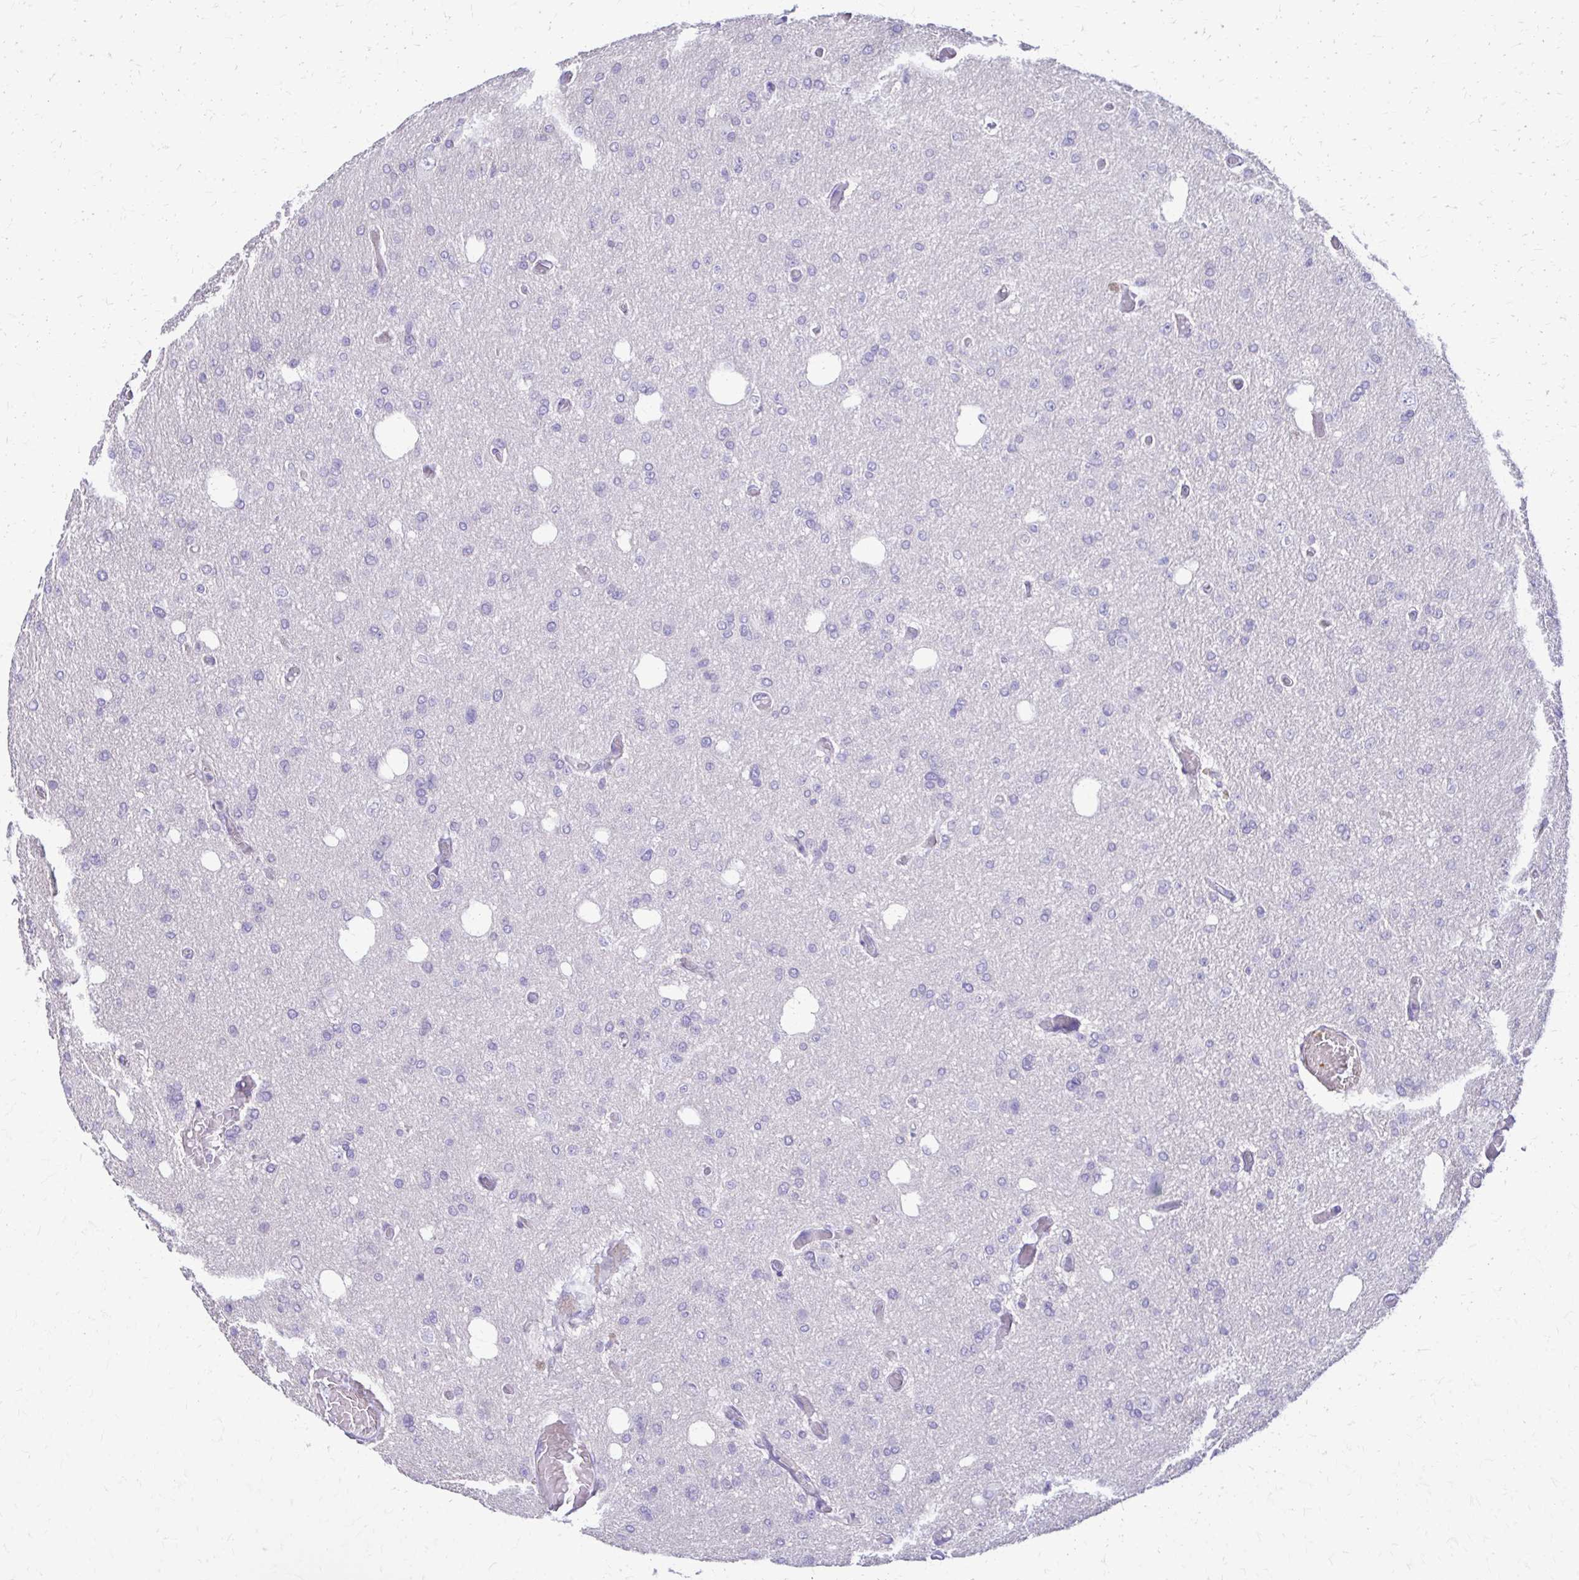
{"staining": {"intensity": "negative", "quantity": "none", "location": "none"}, "tissue": "glioma", "cell_type": "Tumor cells", "image_type": "cancer", "snomed": [{"axis": "morphology", "description": "Glioma, malignant, Low grade"}, {"axis": "topography", "description": "Brain"}], "caption": "IHC photomicrograph of human glioma stained for a protein (brown), which exhibits no expression in tumor cells.", "gene": "DSP", "patient": {"sex": "male", "age": 26}}